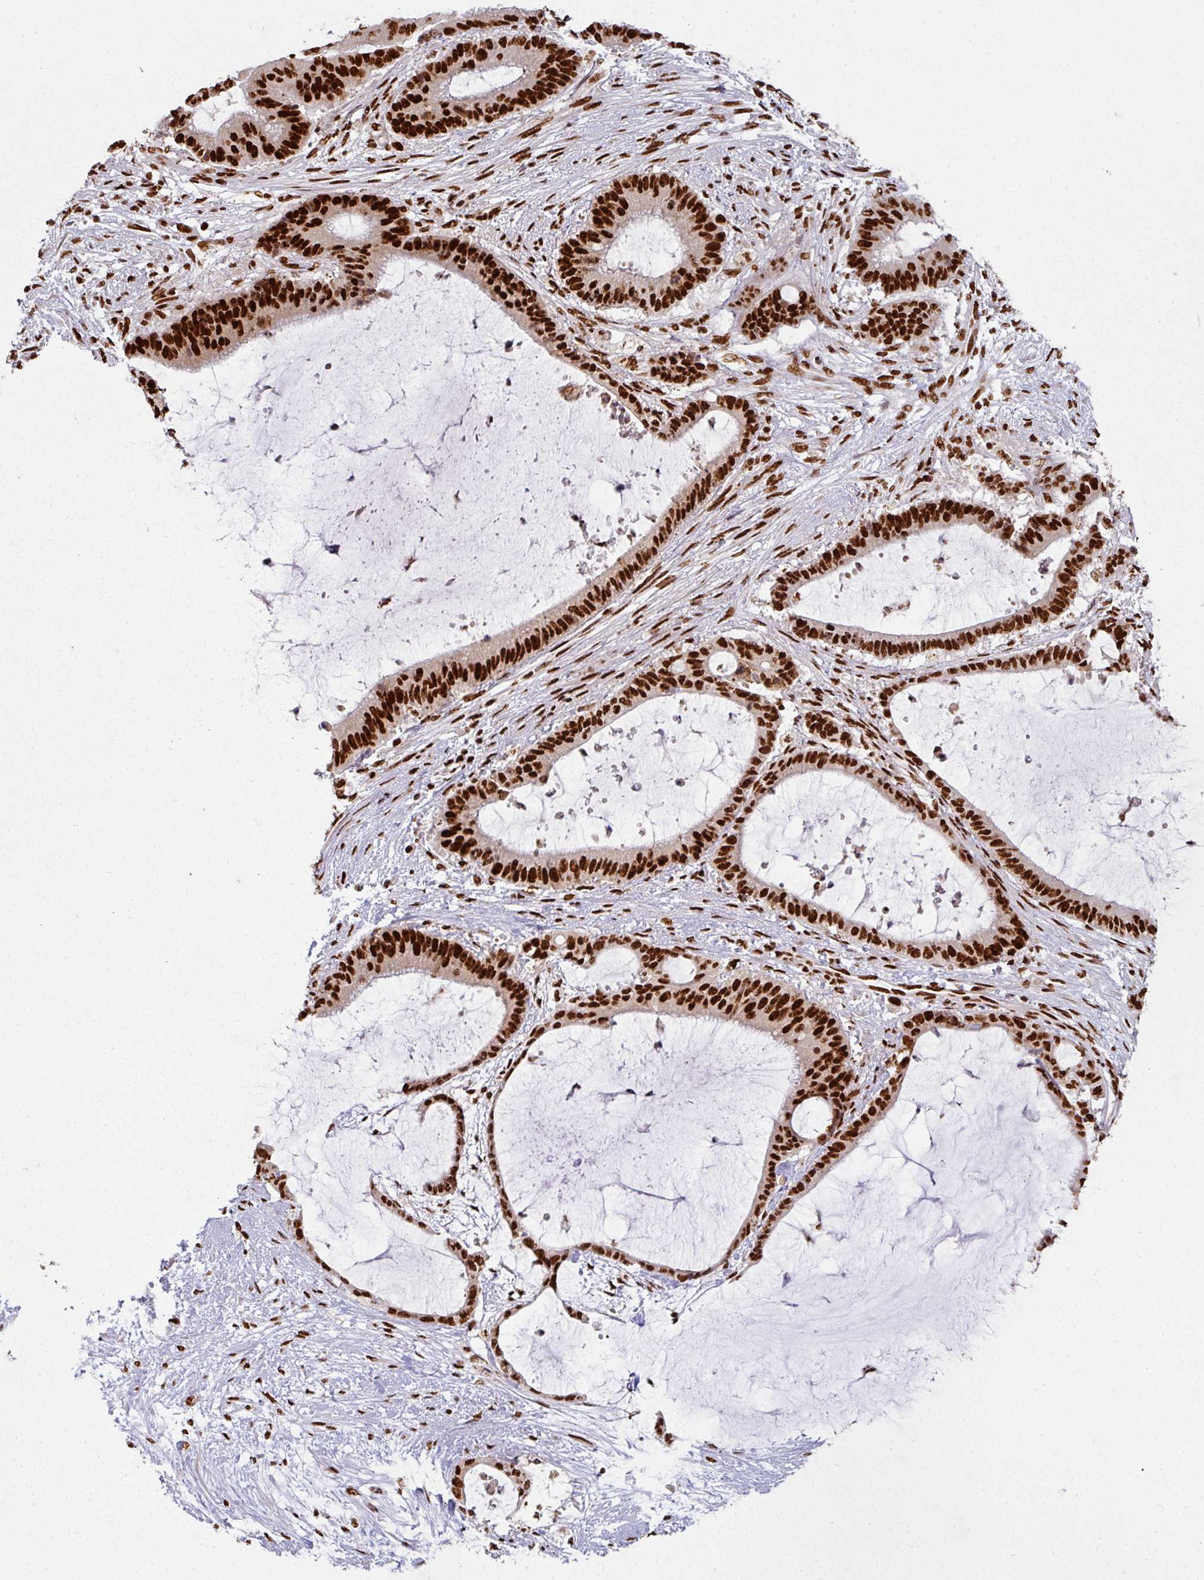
{"staining": {"intensity": "strong", "quantity": ">75%", "location": "nuclear"}, "tissue": "liver cancer", "cell_type": "Tumor cells", "image_type": "cancer", "snomed": [{"axis": "morphology", "description": "Normal tissue, NOS"}, {"axis": "morphology", "description": "Cholangiocarcinoma"}, {"axis": "topography", "description": "Liver"}, {"axis": "topography", "description": "Peripheral nerve tissue"}], "caption": "This image exhibits immunohistochemistry (IHC) staining of human liver cancer, with high strong nuclear staining in about >75% of tumor cells.", "gene": "SIK3", "patient": {"sex": "female", "age": 73}}